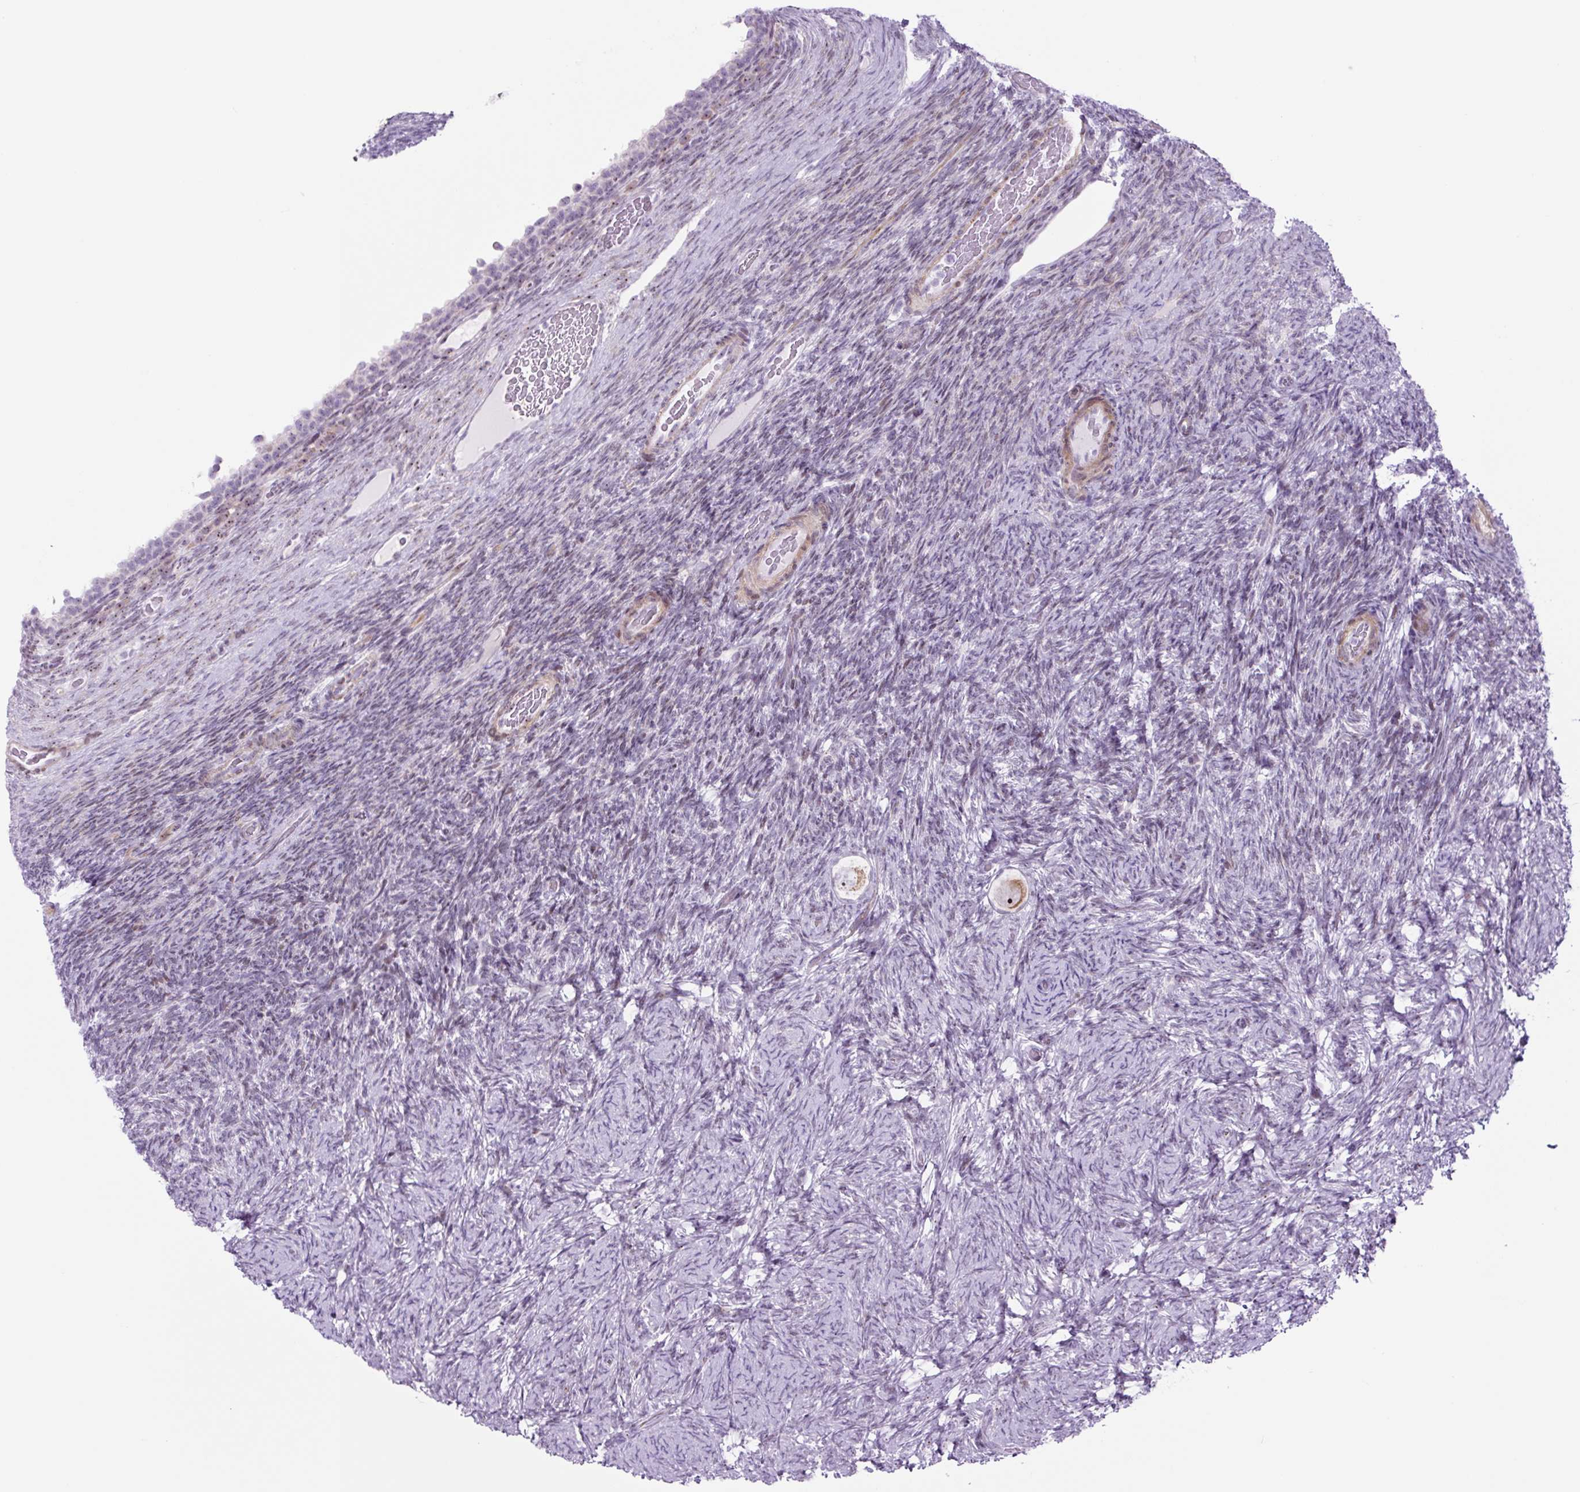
{"staining": {"intensity": "moderate", "quantity": "25%-75%", "location": "cytoplasmic/membranous,nuclear"}, "tissue": "ovary", "cell_type": "Follicle cells", "image_type": "normal", "snomed": [{"axis": "morphology", "description": "Normal tissue, NOS"}, {"axis": "topography", "description": "Ovary"}], "caption": "Protein staining of normal ovary demonstrates moderate cytoplasmic/membranous,nuclear expression in approximately 25%-75% of follicle cells. The staining was performed using DAB to visualize the protein expression in brown, while the nuclei were stained in blue with hematoxylin (Magnification: 20x).", "gene": "RRS1", "patient": {"sex": "female", "age": 34}}